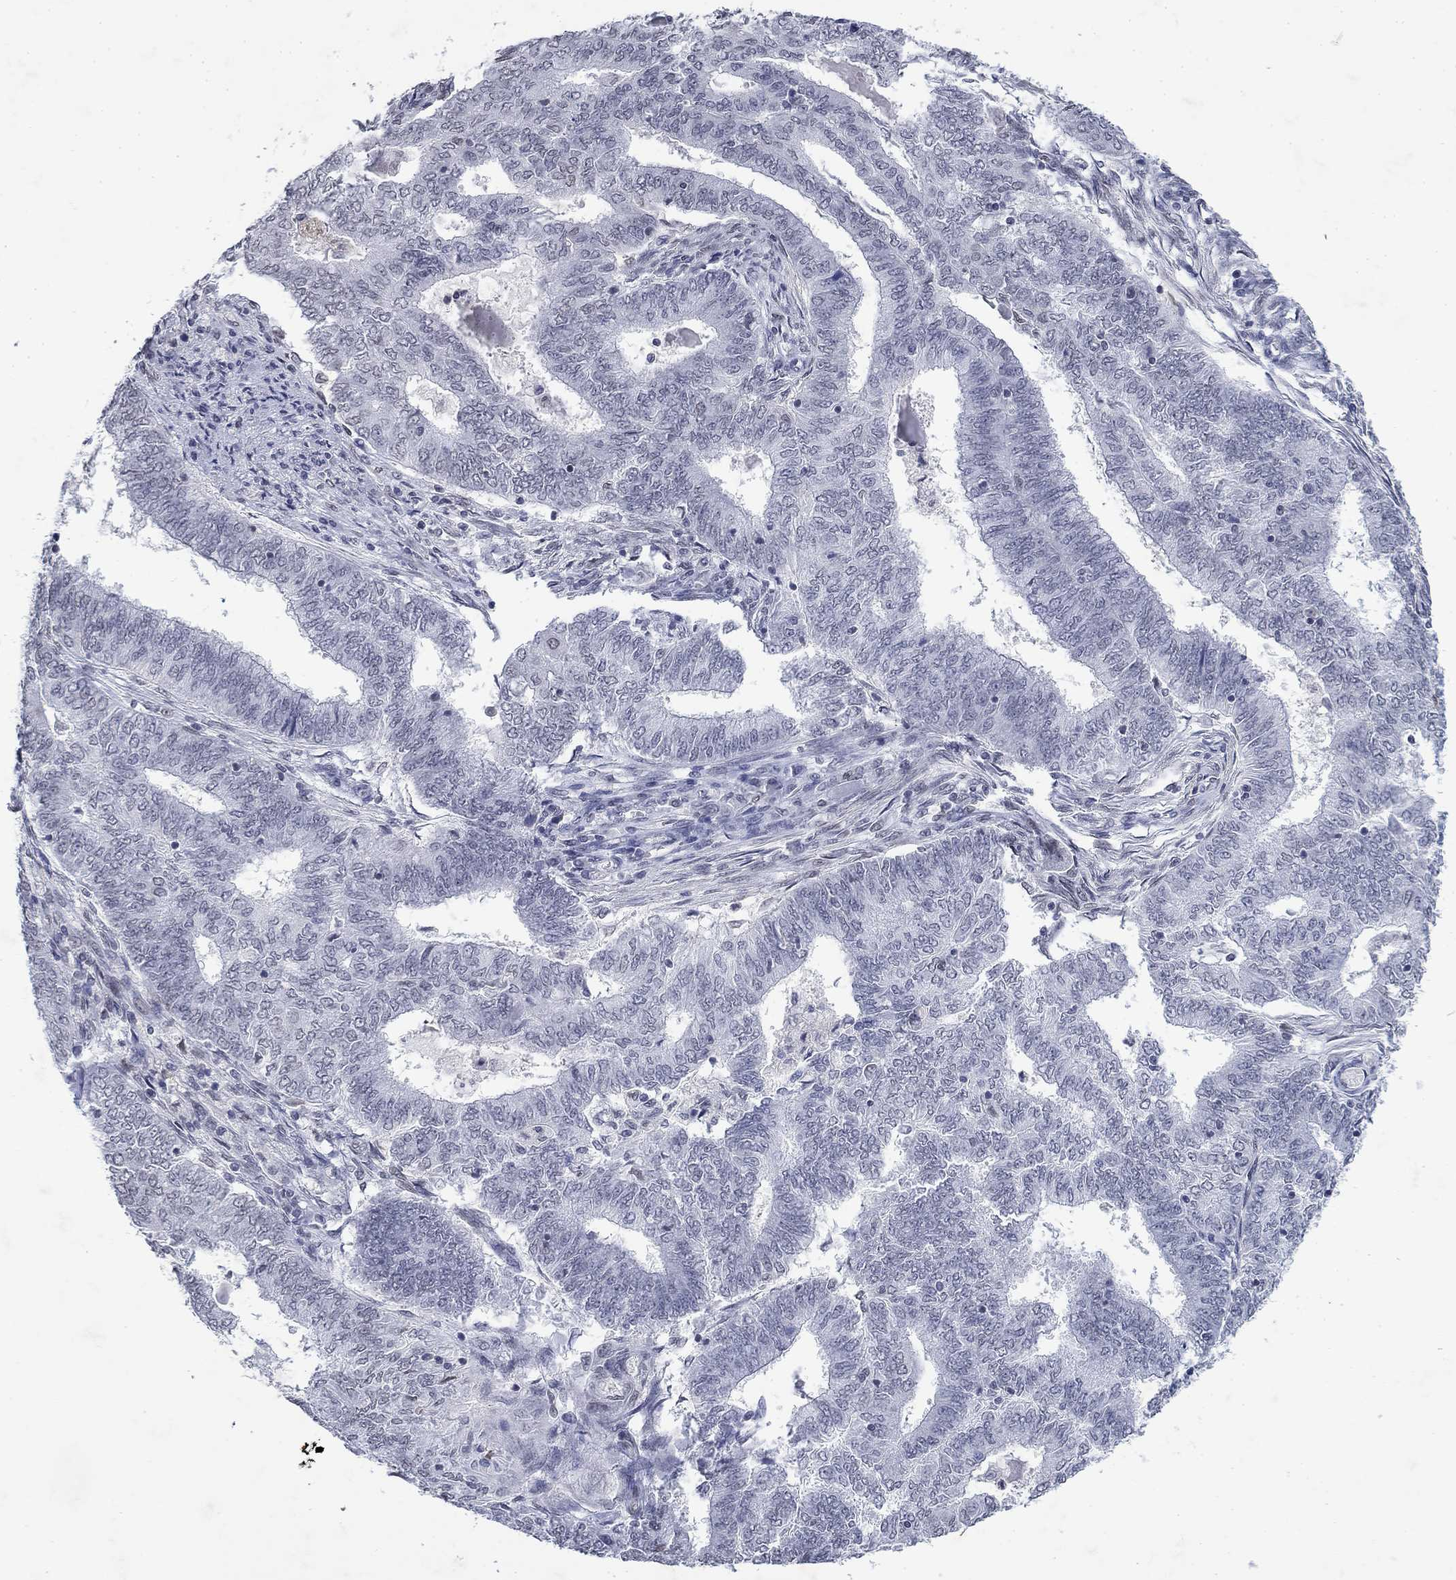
{"staining": {"intensity": "negative", "quantity": "none", "location": "none"}, "tissue": "endometrial cancer", "cell_type": "Tumor cells", "image_type": "cancer", "snomed": [{"axis": "morphology", "description": "Adenocarcinoma, NOS"}, {"axis": "topography", "description": "Endometrium"}], "caption": "Endometrial cancer stained for a protein using immunohistochemistry exhibits no expression tumor cells.", "gene": "TOR1AIP1", "patient": {"sex": "female", "age": 62}}